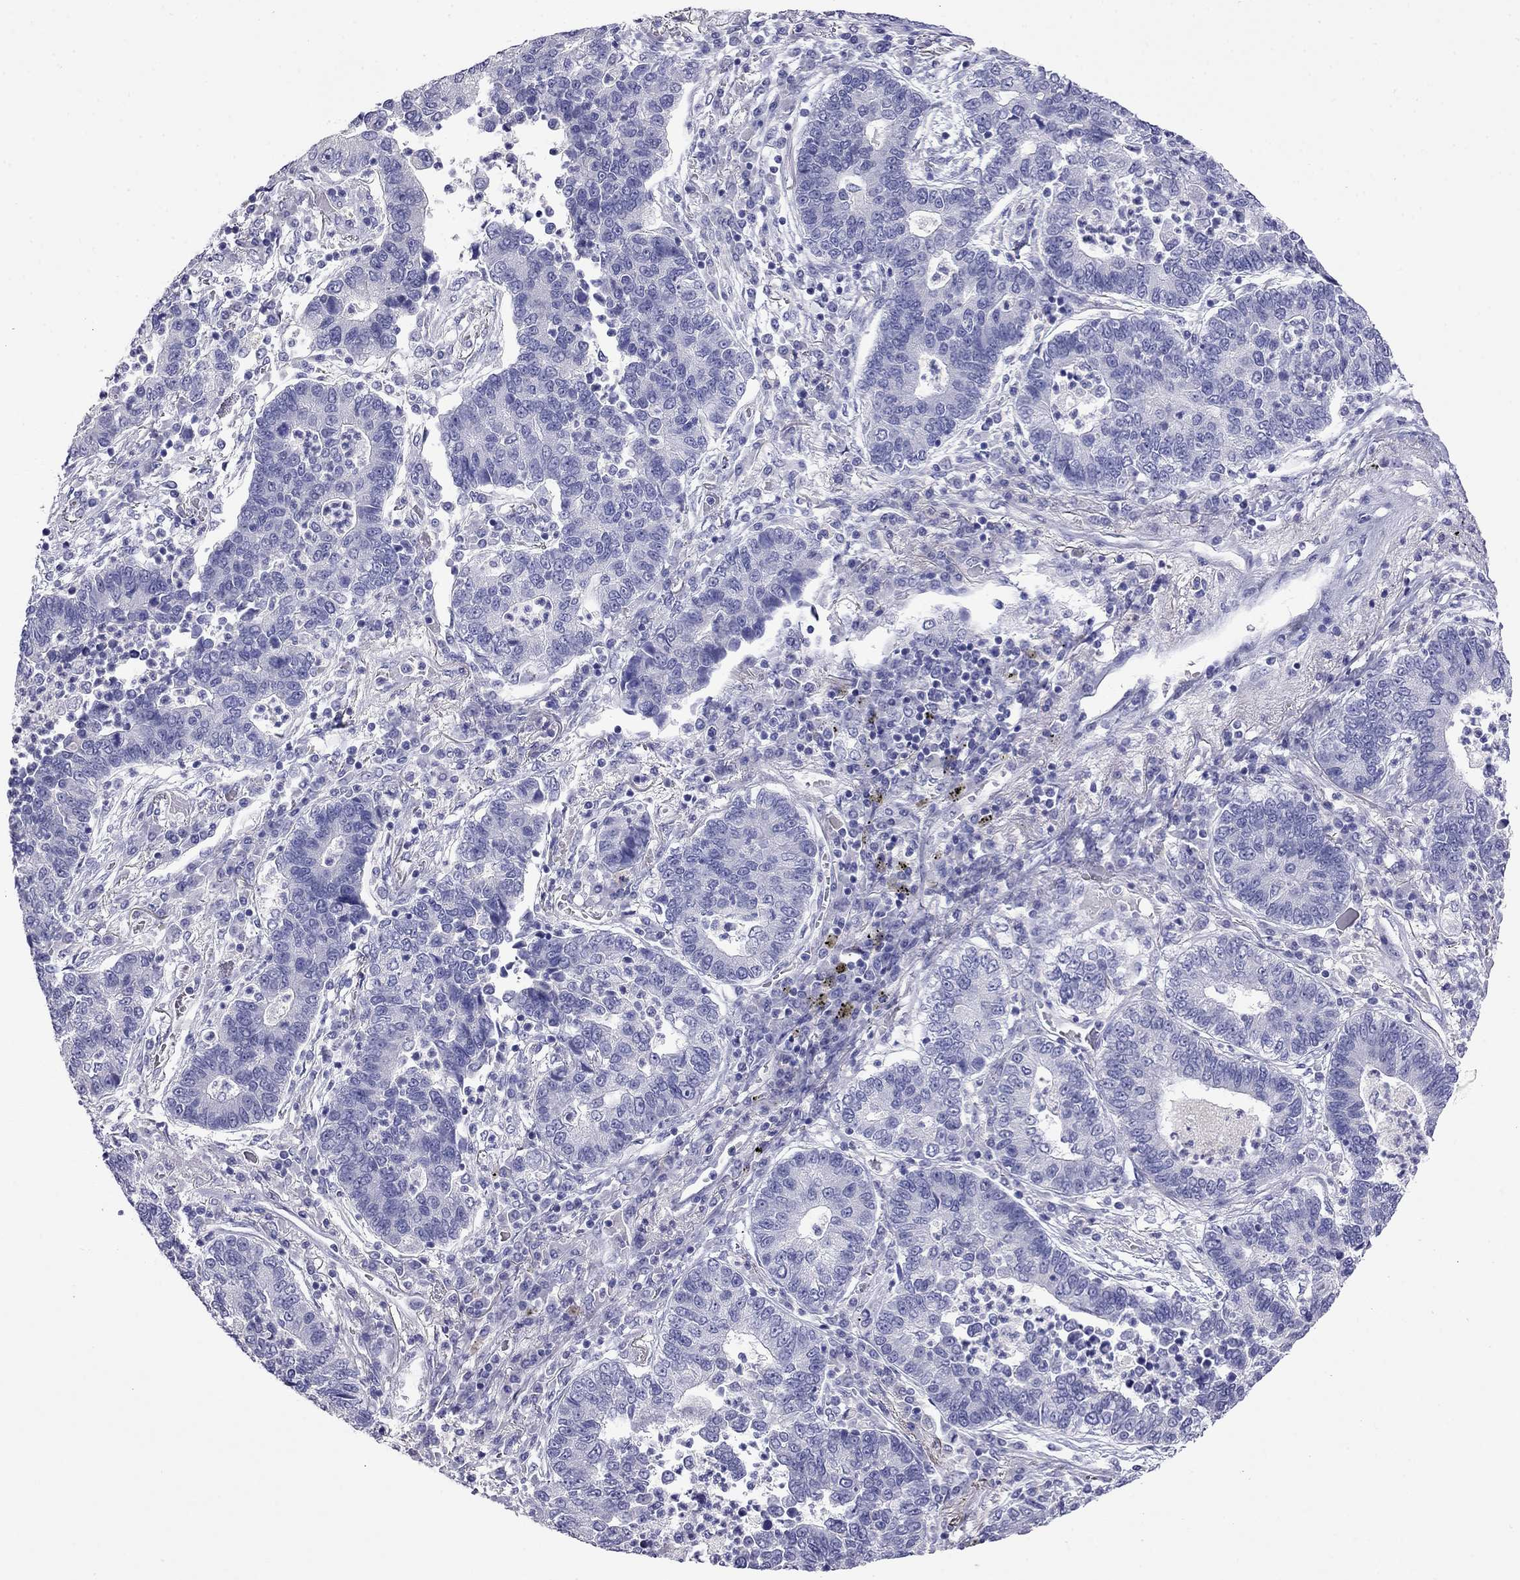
{"staining": {"intensity": "negative", "quantity": "none", "location": "none"}, "tissue": "lung cancer", "cell_type": "Tumor cells", "image_type": "cancer", "snomed": [{"axis": "morphology", "description": "Adenocarcinoma, NOS"}, {"axis": "topography", "description": "Lung"}], "caption": "There is no significant staining in tumor cells of adenocarcinoma (lung).", "gene": "MYO15A", "patient": {"sex": "female", "age": 57}}